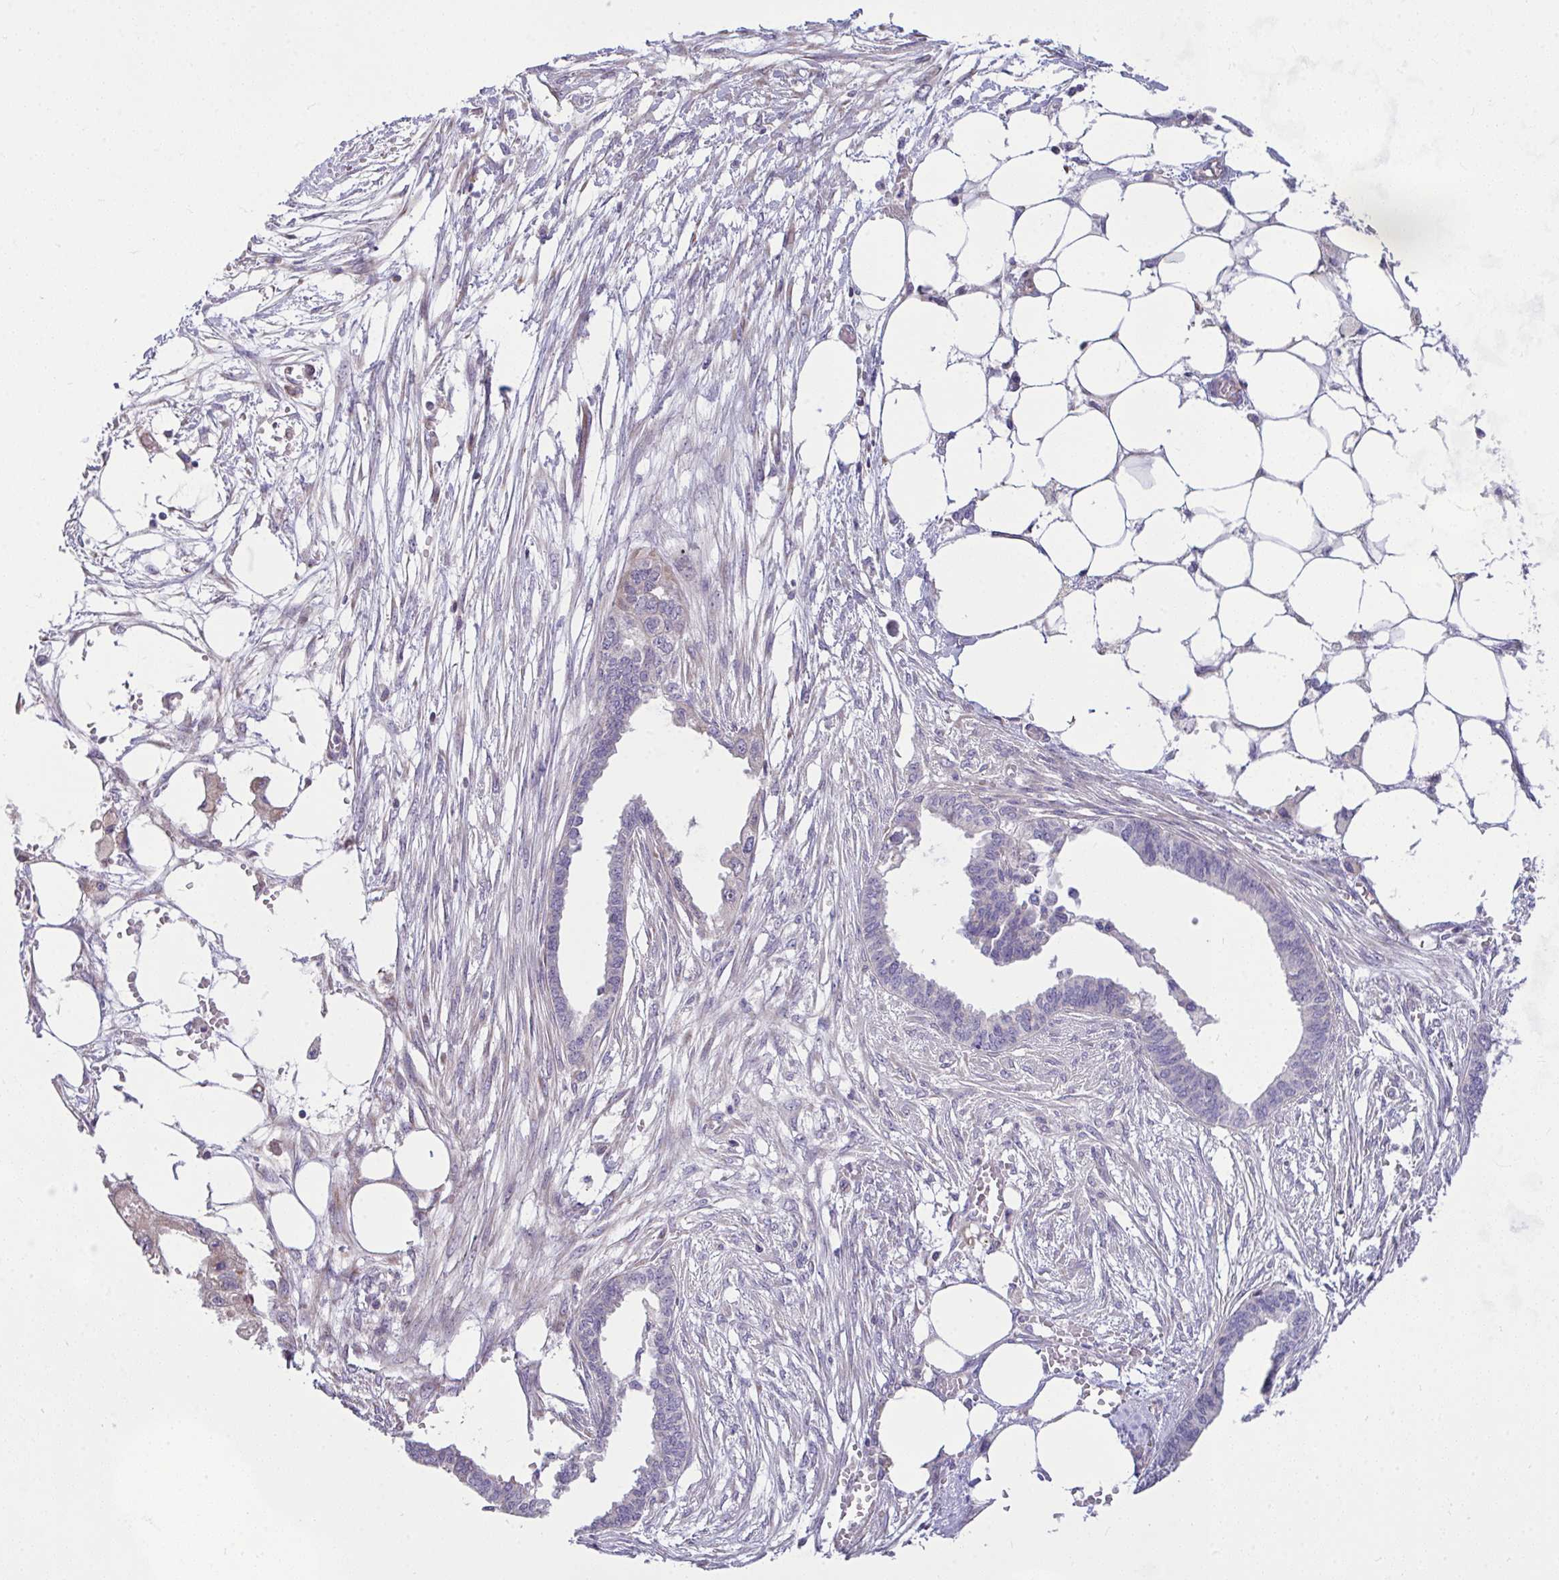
{"staining": {"intensity": "negative", "quantity": "none", "location": "none"}, "tissue": "endometrial cancer", "cell_type": "Tumor cells", "image_type": "cancer", "snomed": [{"axis": "morphology", "description": "Adenocarcinoma, NOS"}, {"axis": "morphology", "description": "Adenocarcinoma, metastatic, NOS"}, {"axis": "topography", "description": "Adipose tissue"}, {"axis": "topography", "description": "Endometrium"}], "caption": "Adenocarcinoma (endometrial) stained for a protein using immunohistochemistry (IHC) demonstrates no staining tumor cells.", "gene": "CEP63", "patient": {"sex": "female", "age": 67}}